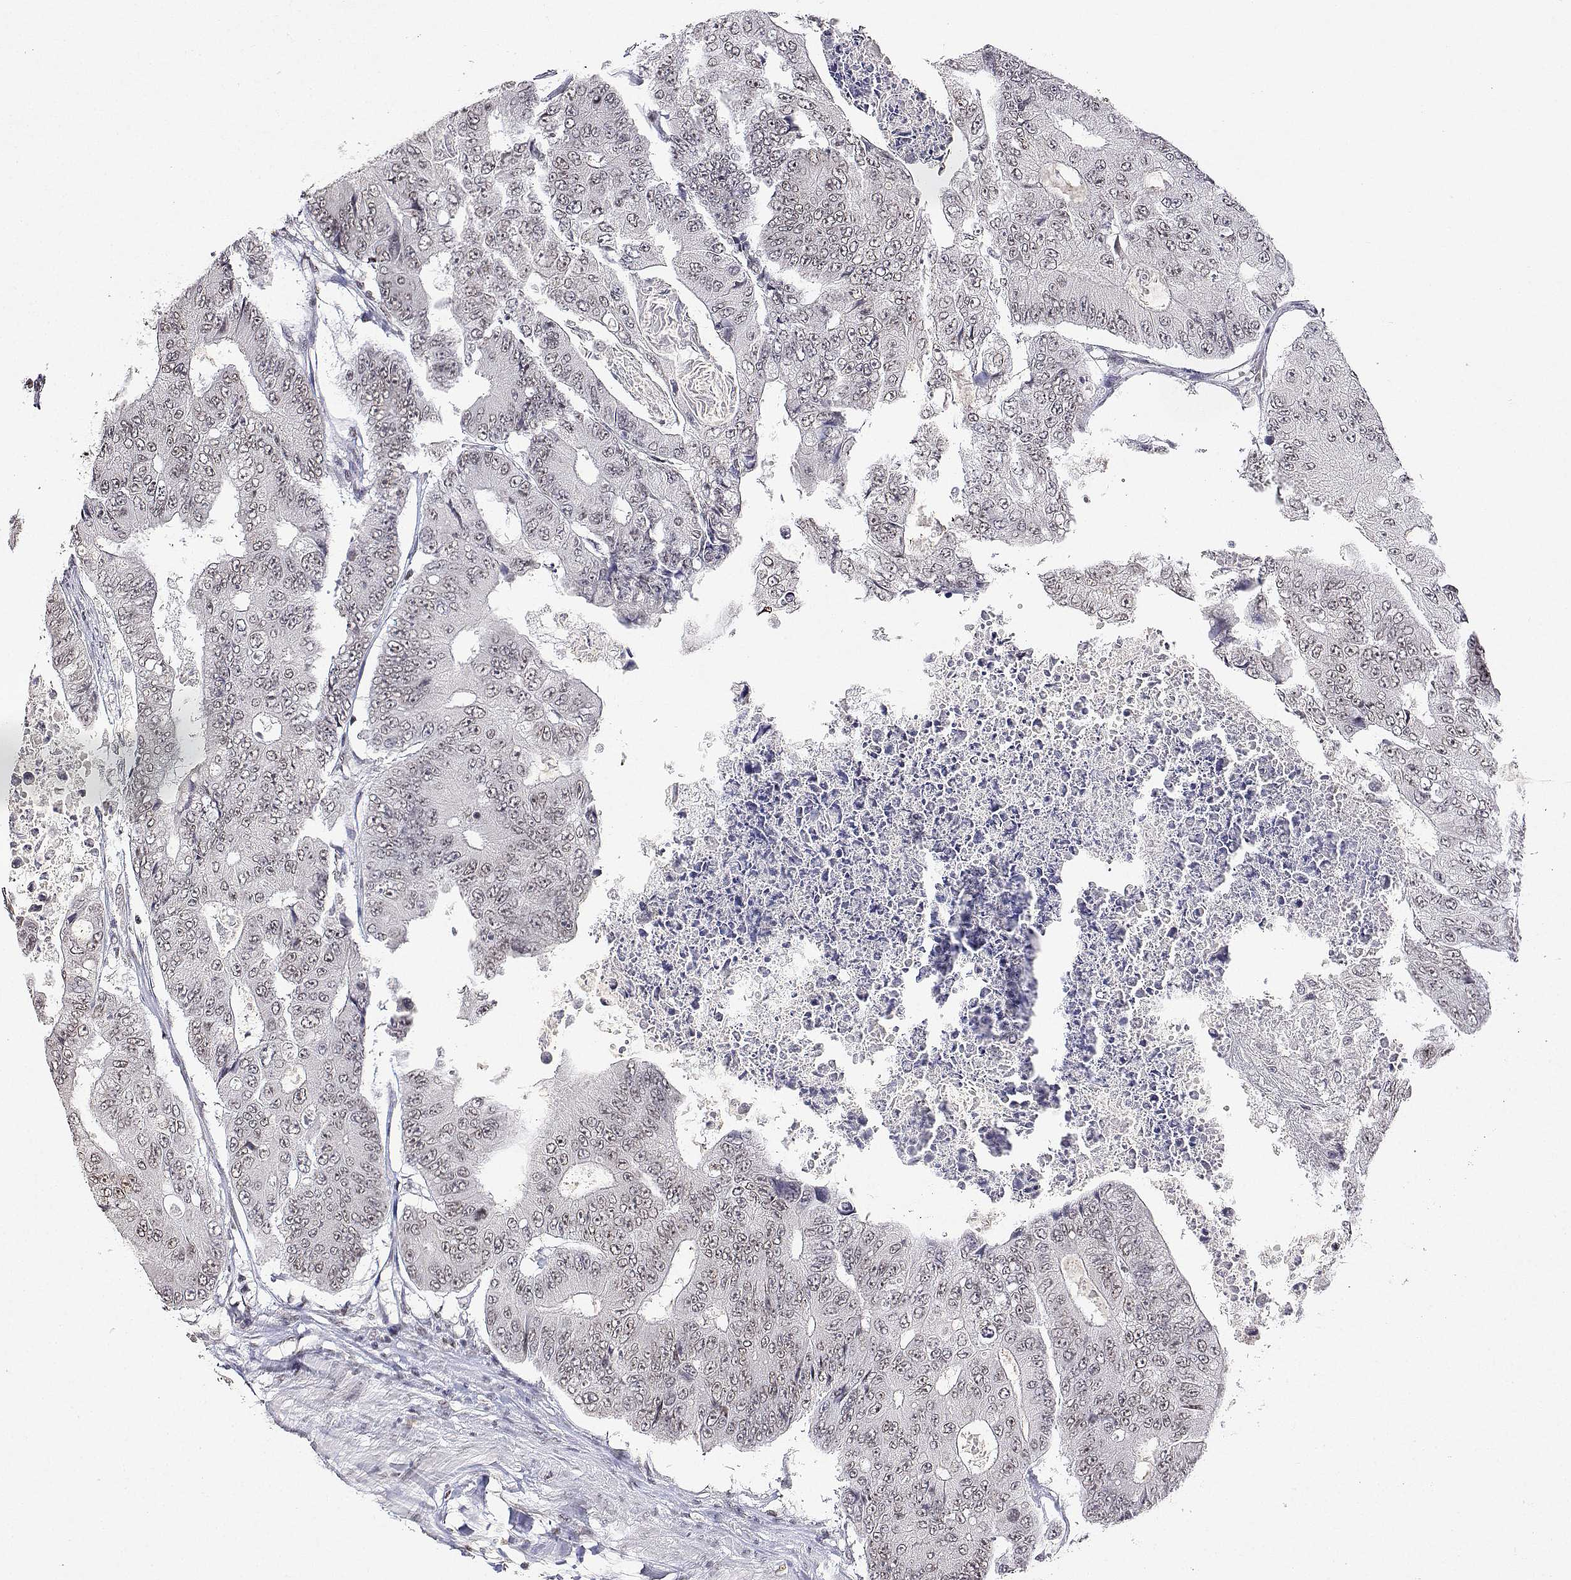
{"staining": {"intensity": "weak", "quantity": ">75%", "location": "nuclear"}, "tissue": "colorectal cancer", "cell_type": "Tumor cells", "image_type": "cancer", "snomed": [{"axis": "morphology", "description": "Adenocarcinoma, NOS"}, {"axis": "topography", "description": "Colon"}], "caption": "The immunohistochemical stain labels weak nuclear staining in tumor cells of adenocarcinoma (colorectal) tissue.", "gene": "XPC", "patient": {"sex": "female", "age": 48}}